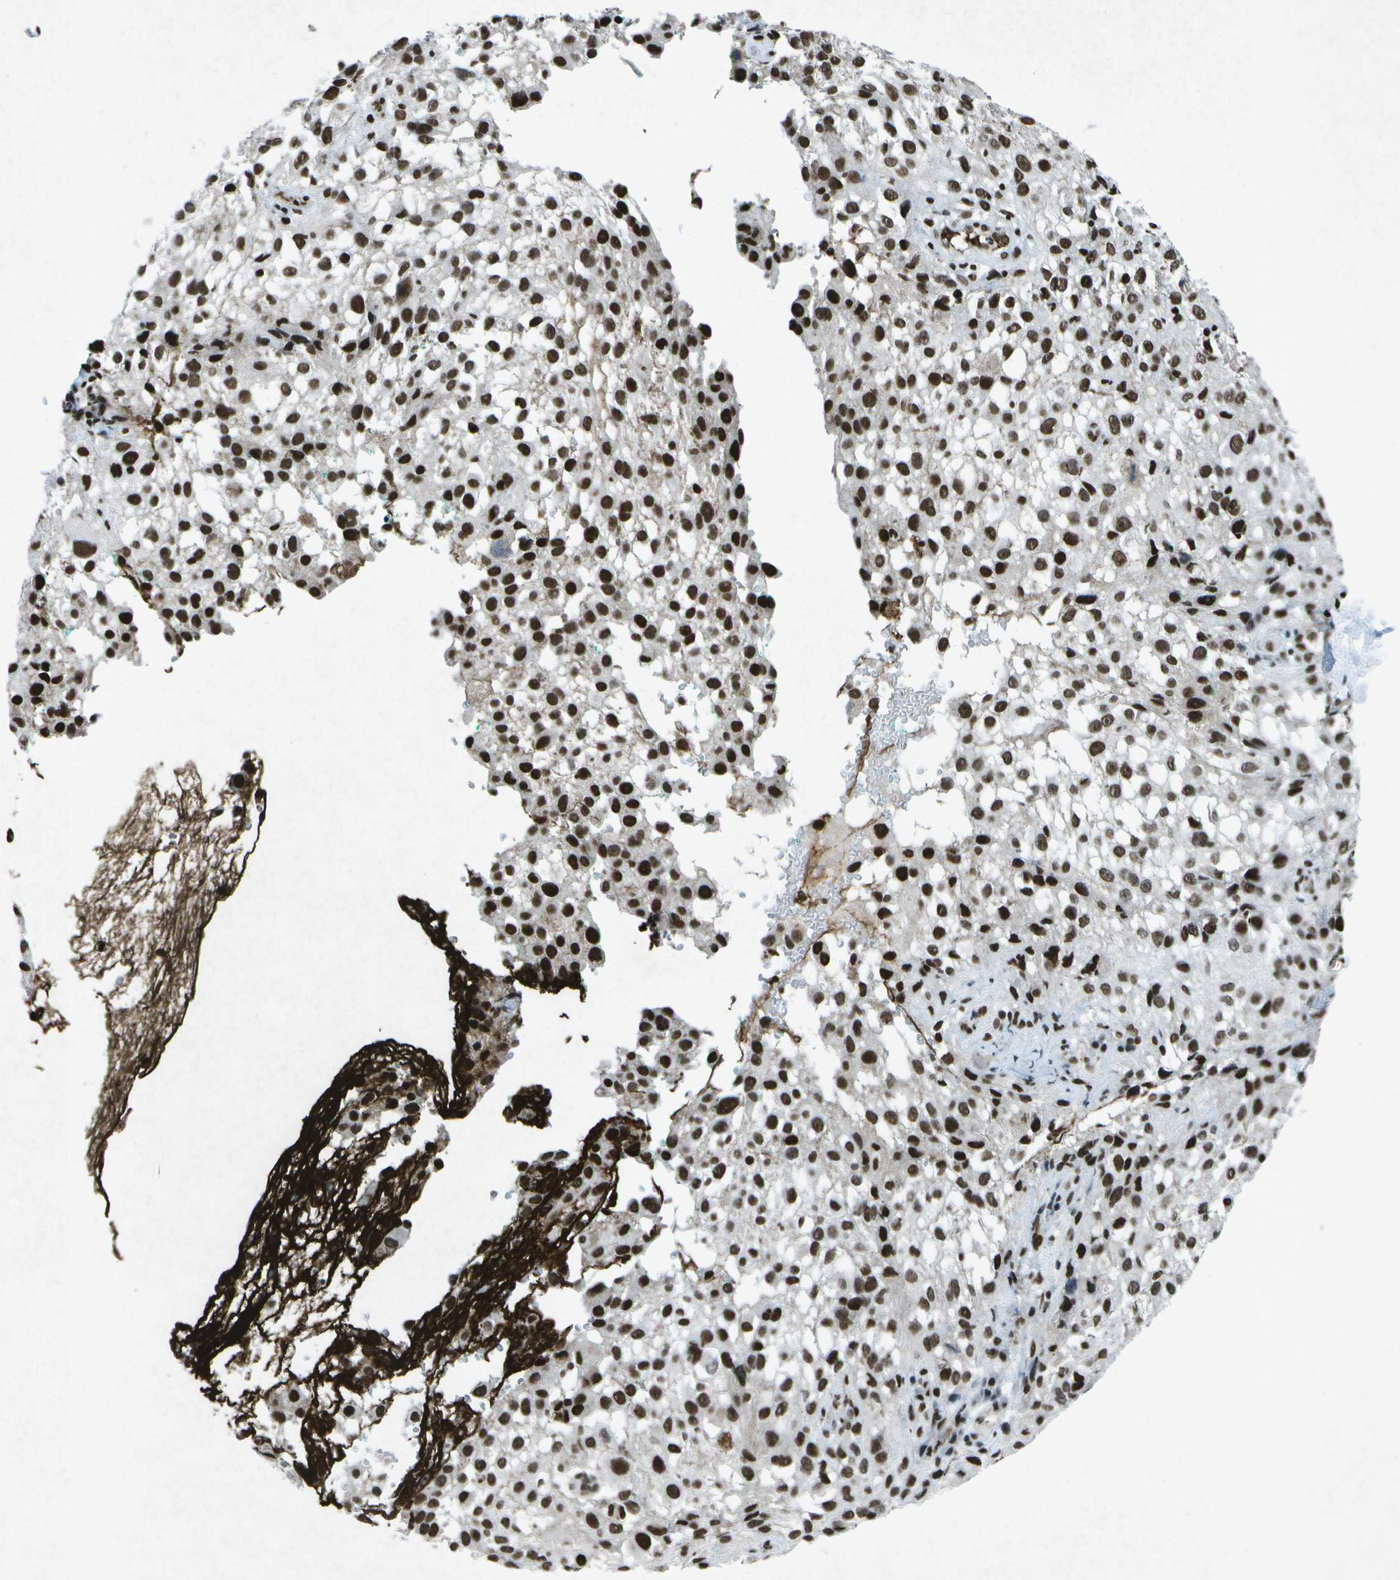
{"staining": {"intensity": "strong", "quantity": ">75%", "location": "nuclear"}, "tissue": "melanoma", "cell_type": "Tumor cells", "image_type": "cancer", "snomed": [{"axis": "morphology", "description": "Necrosis, NOS"}, {"axis": "morphology", "description": "Malignant melanoma, NOS"}, {"axis": "topography", "description": "Skin"}], "caption": "Immunohistochemistry image of neoplastic tissue: melanoma stained using immunohistochemistry (IHC) exhibits high levels of strong protein expression localized specifically in the nuclear of tumor cells, appearing as a nuclear brown color.", "gene": "MTA2", "patient": {"sex": "female", "age": 87}}